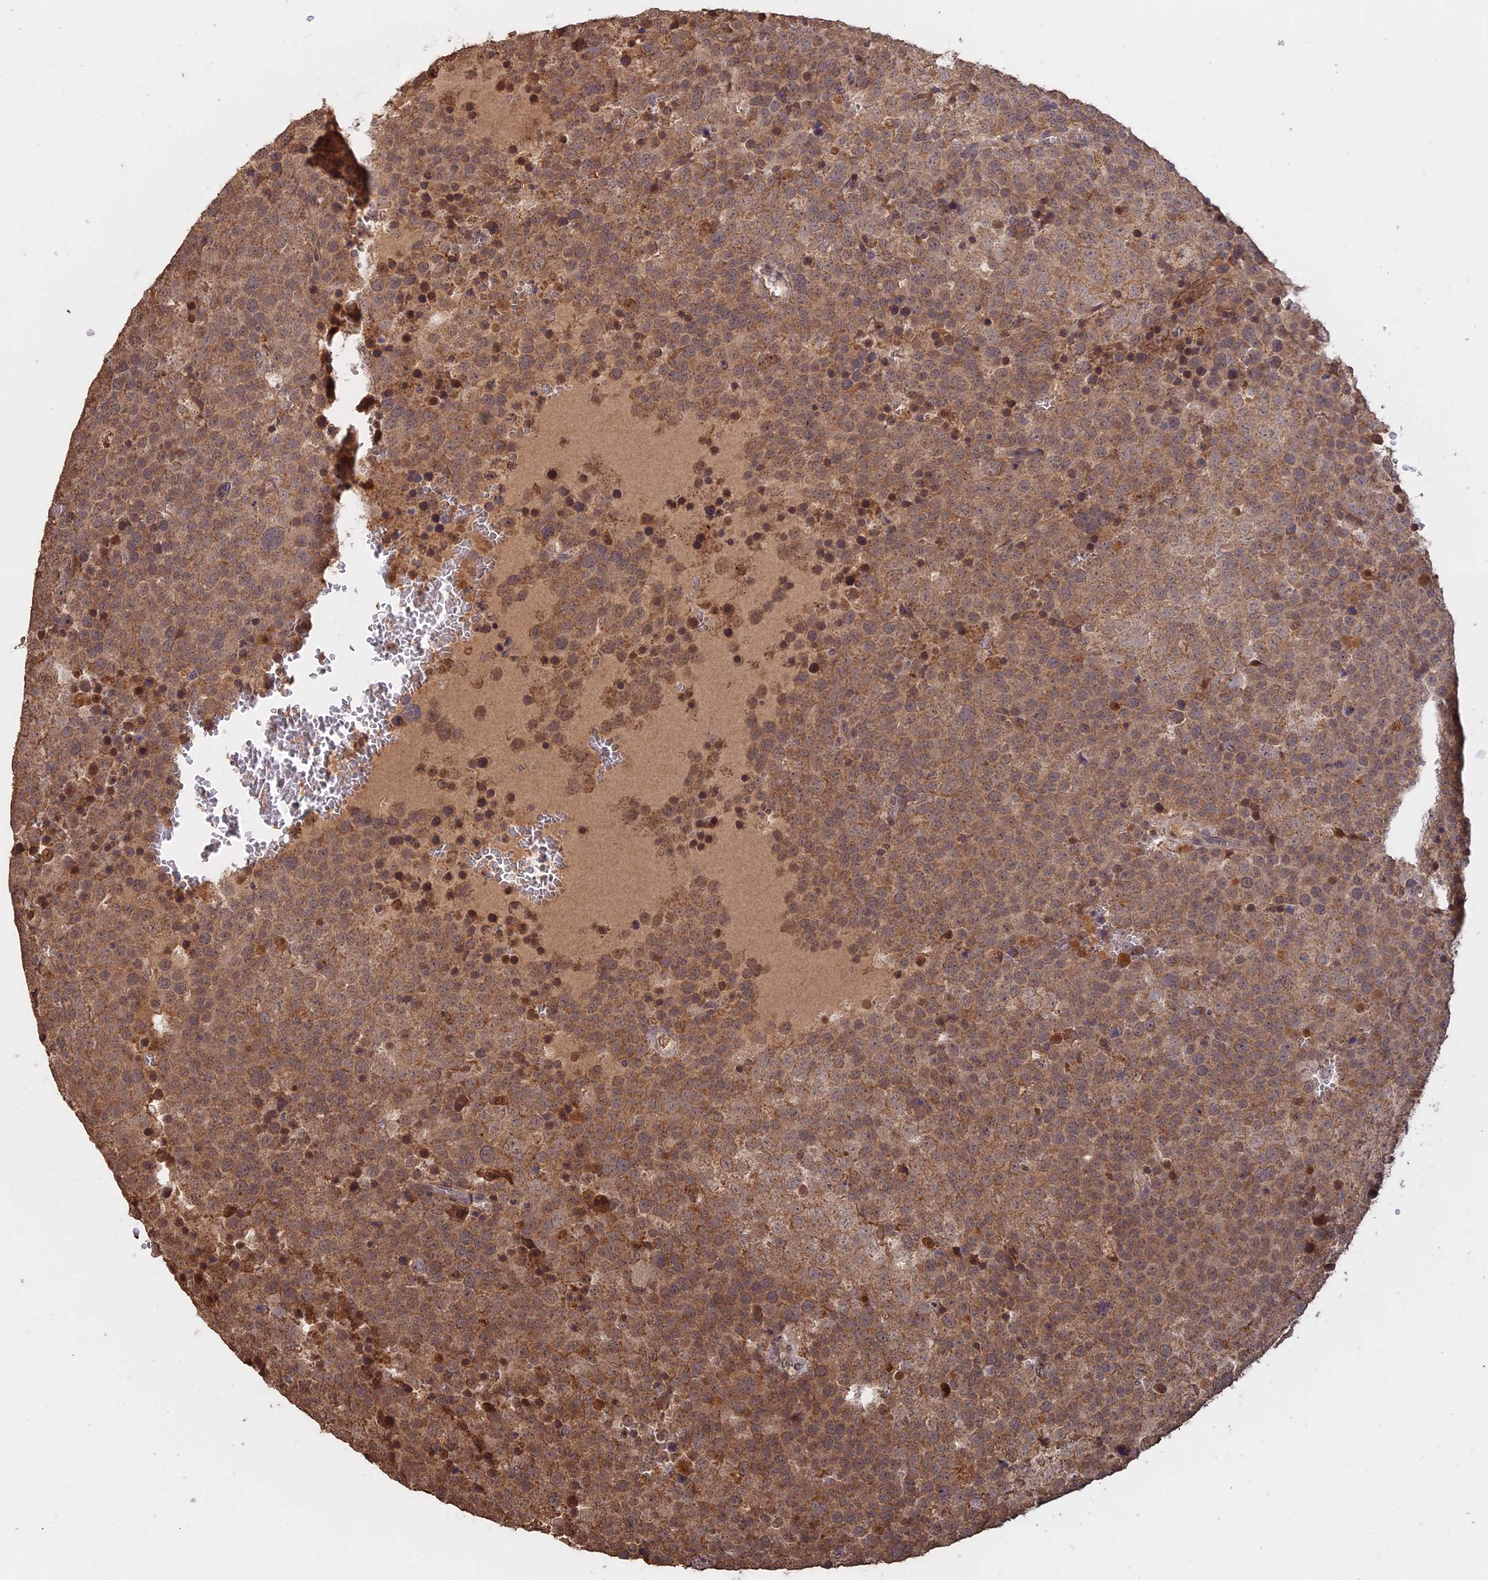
{"staining": {"intensity": "moderate", "quantity": ">75%", "location": "cytoplasmic/membranous"}, "tissue": "testis cancer", "cell_type": "Tumor cells", "image_type": "cancer", "snomed": [{"axis": "morphology", "description": "Seminoma, NOS"}, {"axis": "topography", "description": "Testis"}], "caption": "A brown stain shows moderate cytoplasmic/membranous staining of a protein in human testis seminoma tumor cells. (DAB (3,3'-diaminobenzidine) IHC, brown staining for protein, blue staining for nuclei).", "gene": "FAM210B", "patient": {"sex": "male", "age": 71}}